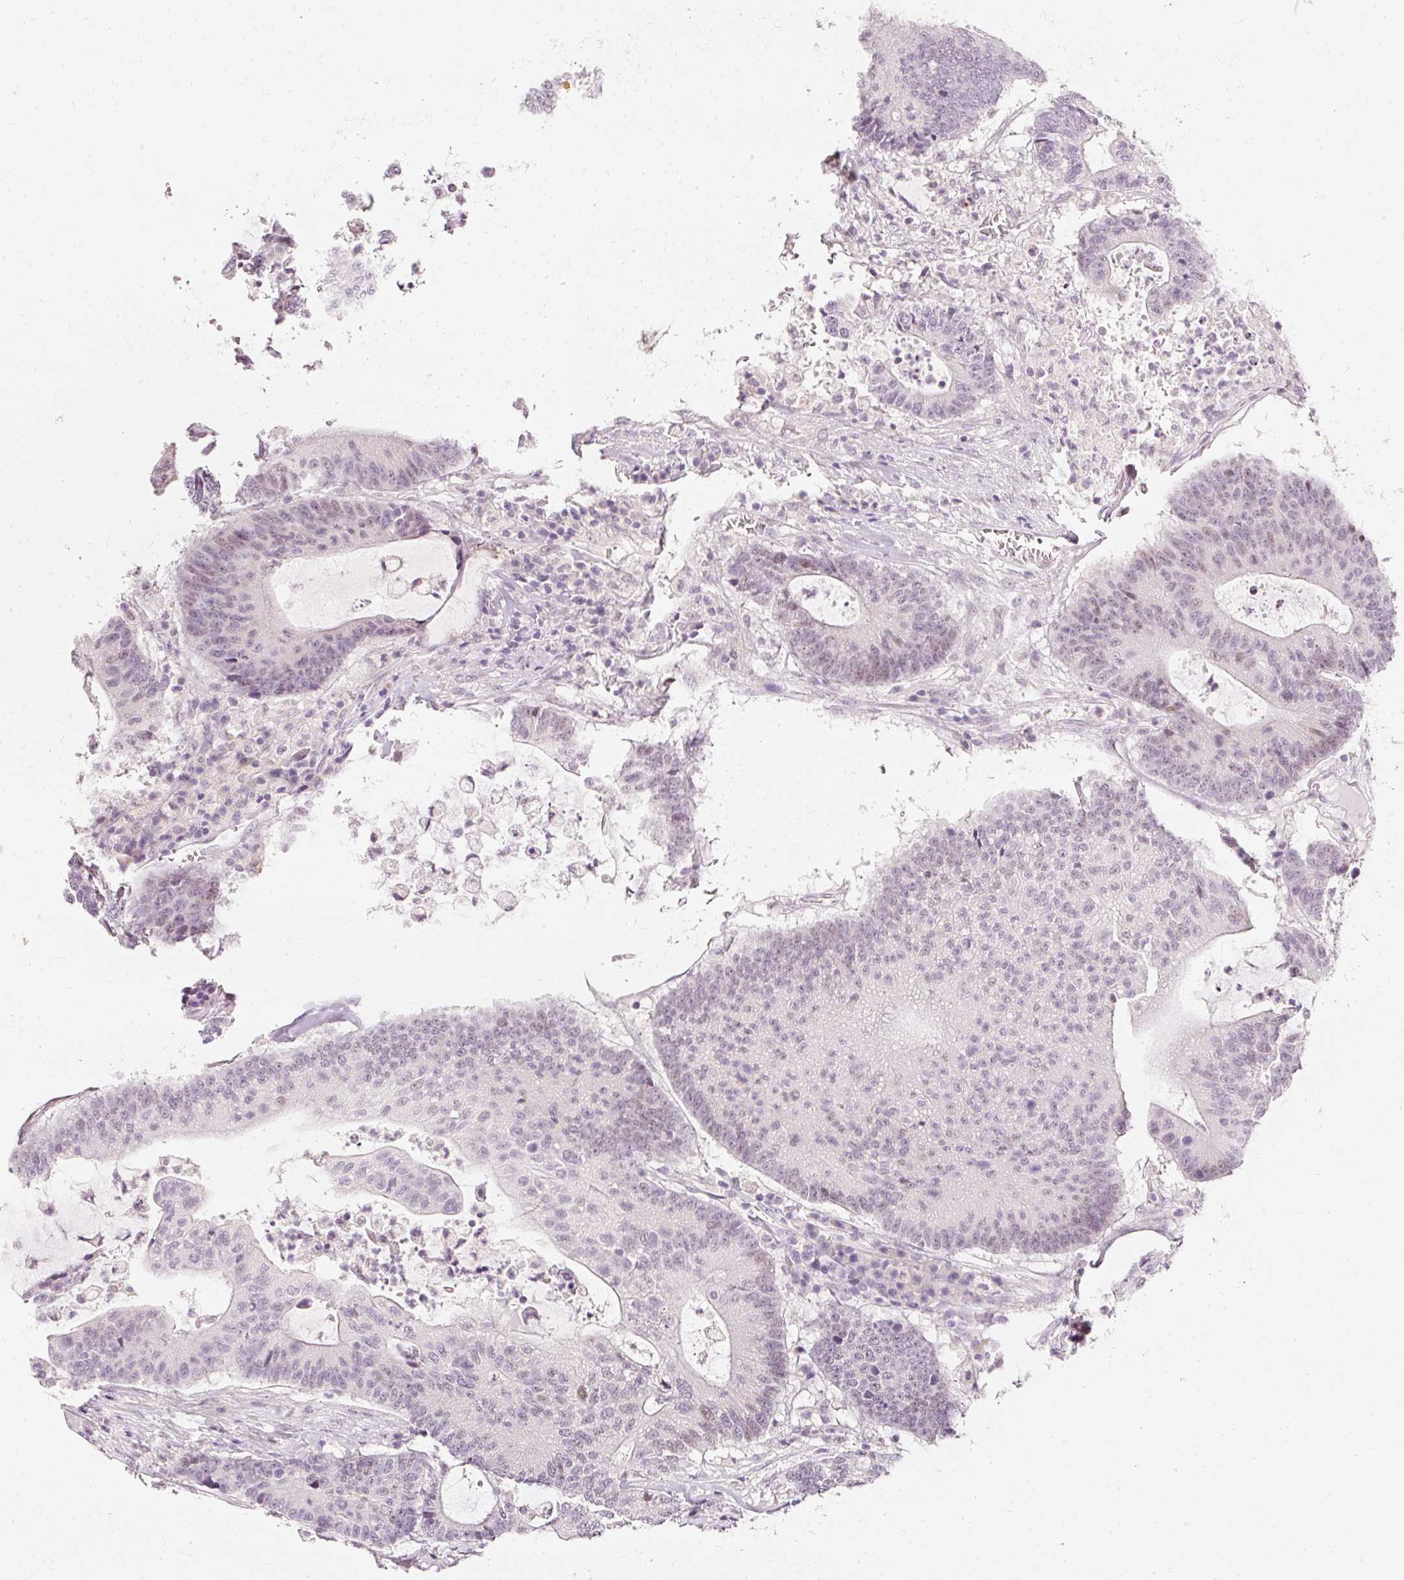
{"staining": {"intensity": "weak", "quantity": "<25%", "location": "nuclear"}, "tissue": "colorectal cancer", "cell_type": "Tumor cells", "image_type": "cancer", "snomed": [{"axis": "morphology", "description": "Adenocarcinoma, NOS"}, {"axis": "topography", "description": "Colon"}], "caption": "Protein analysis of adenocarcinoma (colorectal) displays no significant positivity in tumor cells.", "gene": "ELAVL3", "patient": {"sex": "female", "age": 84}}